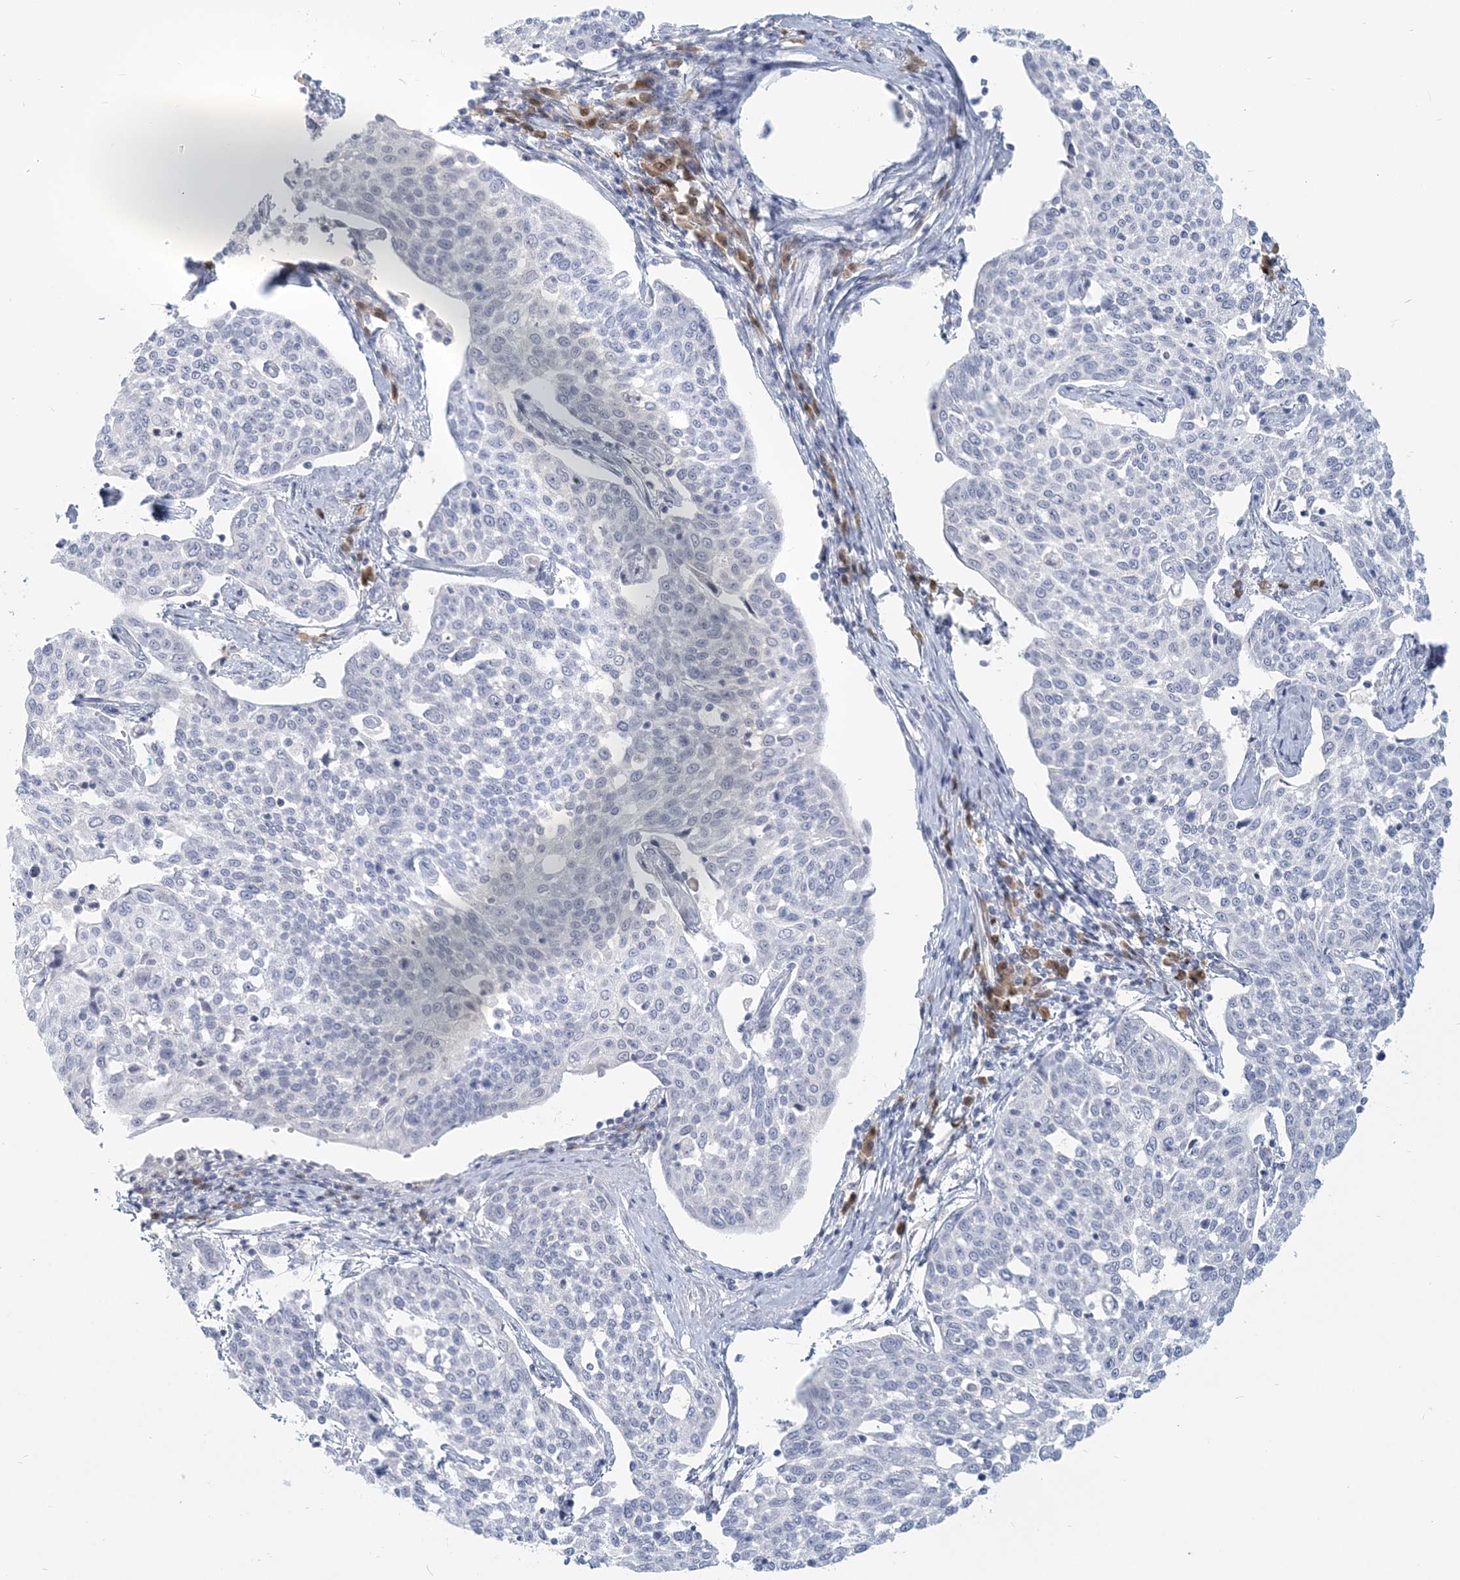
{"staining": {"intensity": "negative", "quantity": "none", "location": "none"}, "tissue": "cervical cancer", "cell_type": "Tumor cells", "image_type": "cancer", "snomed": [{"axis": "morphology", "description": "Squamous cell carcinoma, NOS"}, {"axis": "topography", "description": "Cervix"}], "caption": "An immunohistochemistry (IHC) photomicrograph of cervical cancer (squamous cell carcinoma) is shown. There is no staining in tumor cells of cervical cancer (squamous cell carcinoma).", "gene": "GMPPA", "patient": {"sex": "female", "age": 34}}